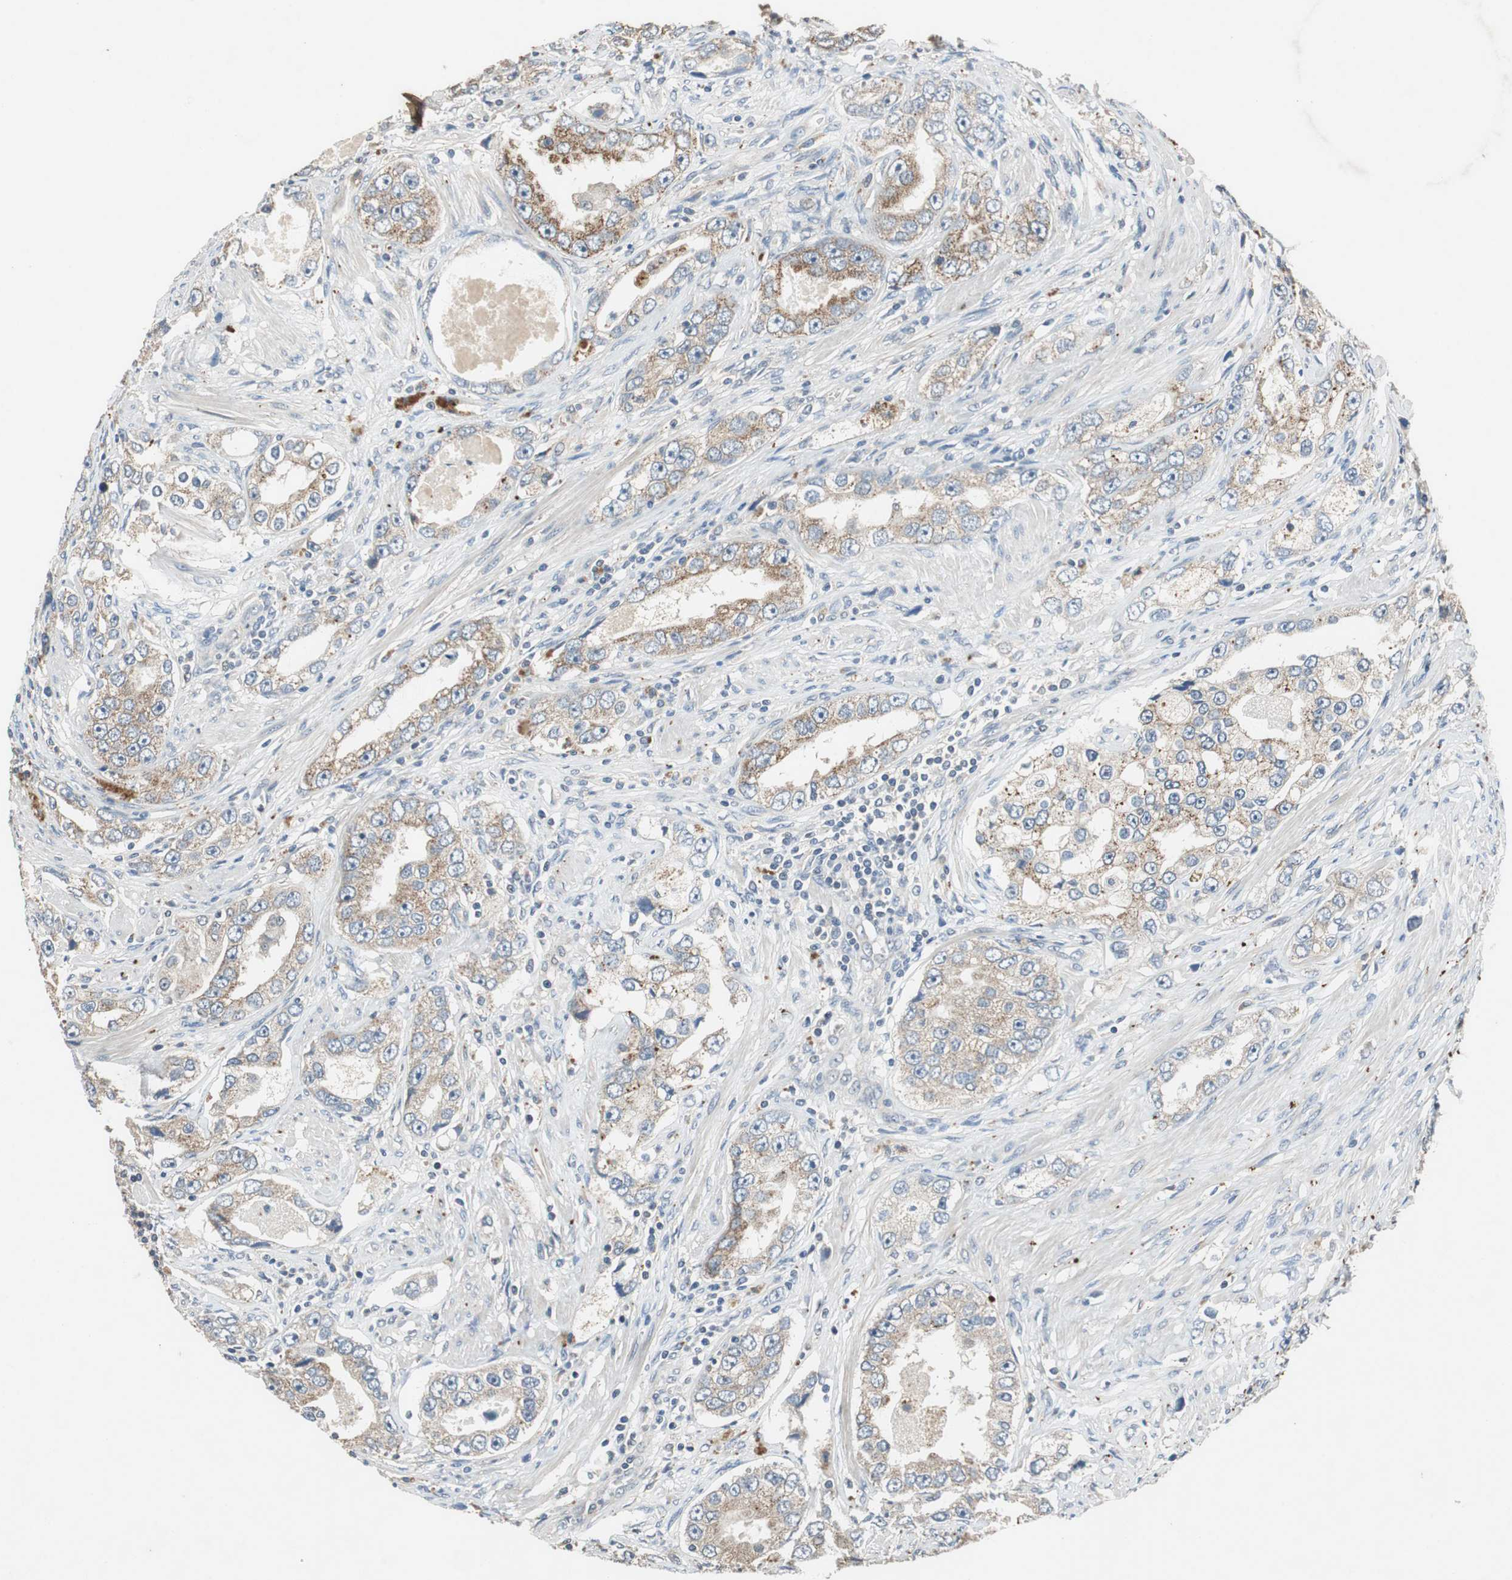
{"staining": {"intensity": "moderate", "quantity": "25%-75%", "location": "cytoplasmic/membranous"}, "tissue": "prostate cancer", "cell_type": "Tumor cells", "image_type": "cancer", "snomed": [{"axis": "morphology", "description": "Adenocarcinoma, High grade"}, {"axis": "topography", "description": "Prostate"}], "caption": "This image displays IHC staining of human prostate adenocarcinoma (high-grade), with medium moderate cytoplasmic/membranous staining in approximately 25%-75% of tumor cells.", "gene": "PI4KB", "patient": {"sex": "male", "age": 63}}